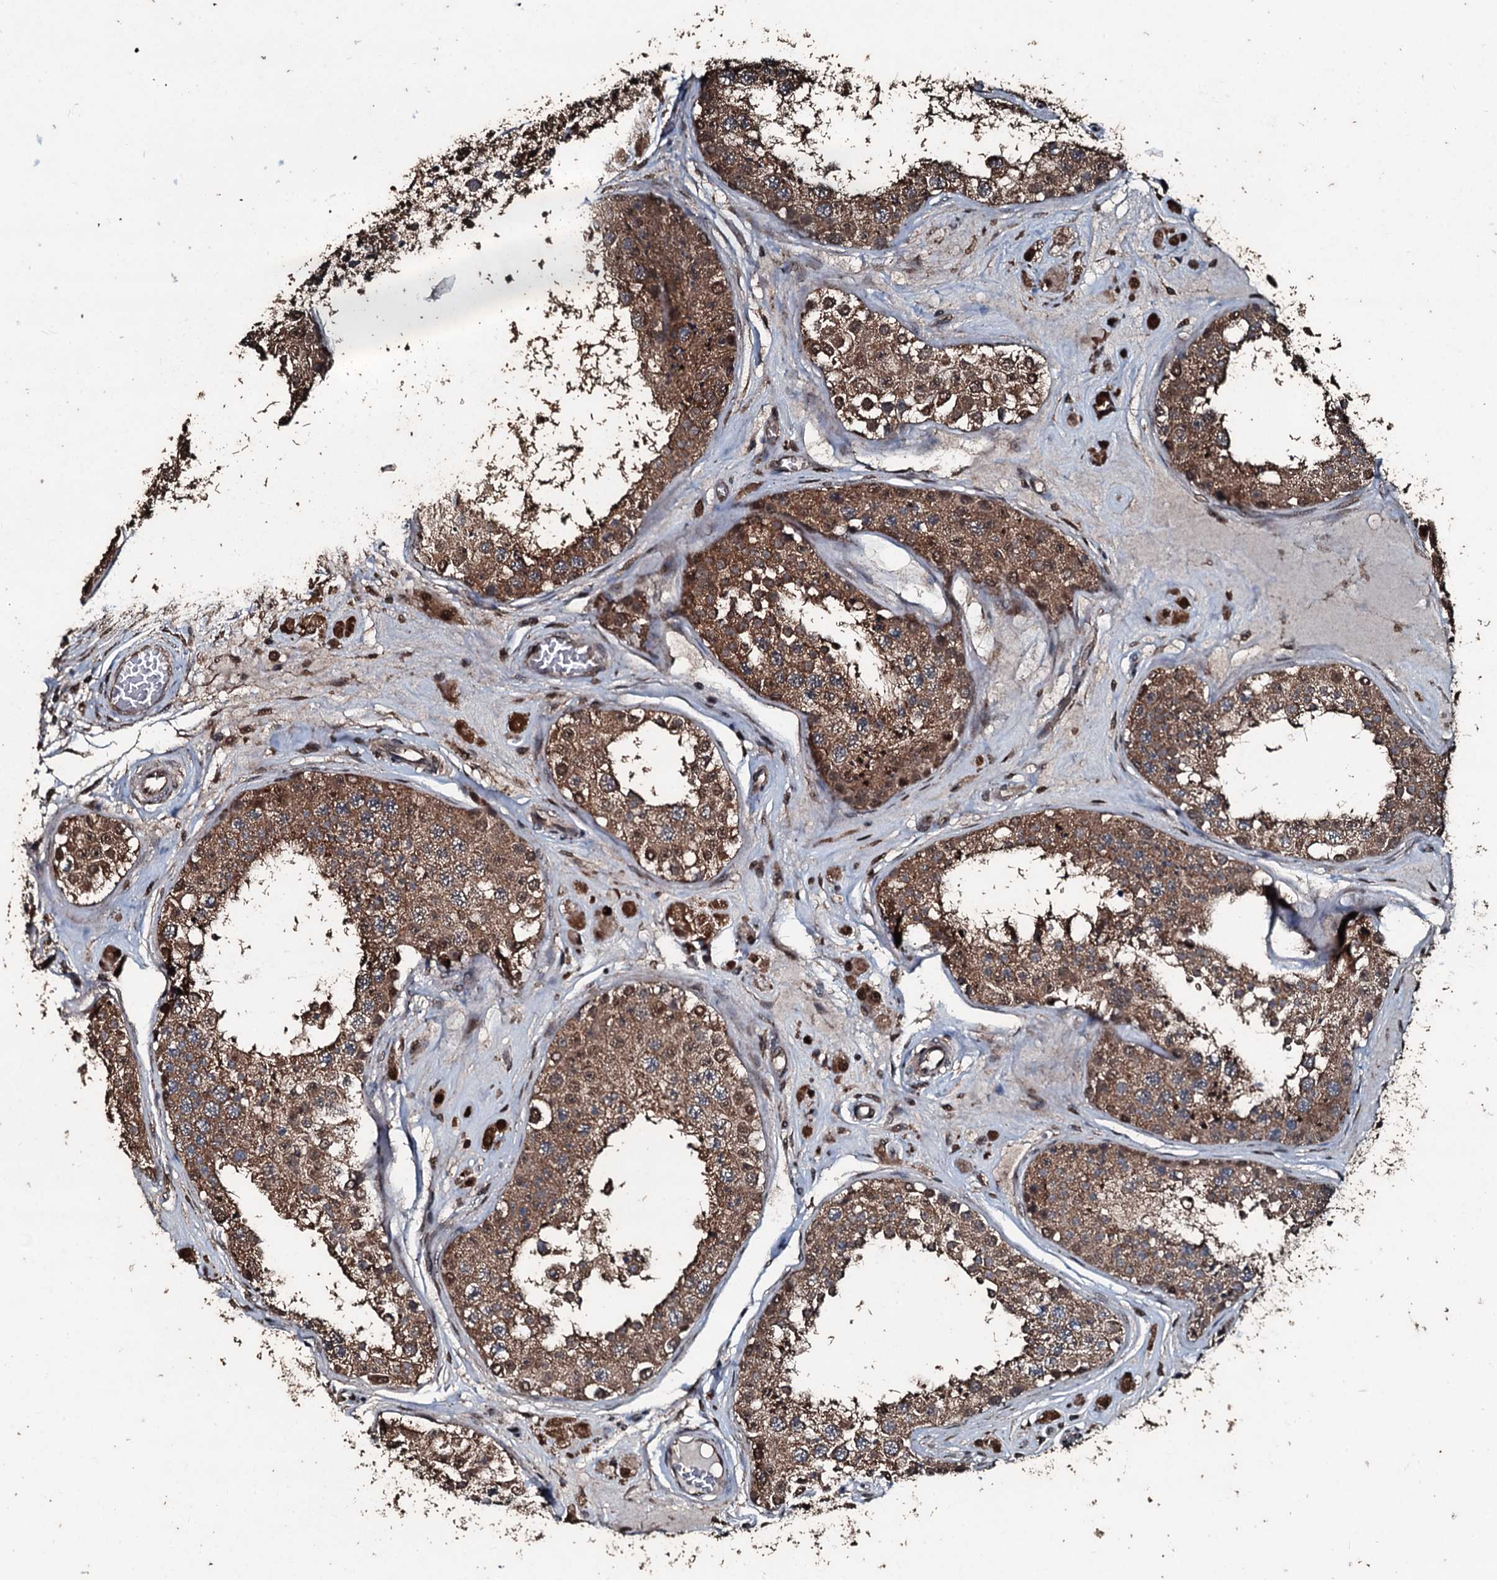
{"staining": {"intensity": "moderate", "quantity": ">75%", "location": "cytoplasmic/membranous,nuclear"}, "tissue": "testis", "cell_type": "Cells in seminiferous ducts", "image_type": "normal", "snomed": [{"axis": "morphology", "description": "Normal tissue, NOS"}, {"axis": "topography", "description": "Testis"}], "caption": "Cells in seminiferous ducts reveal medium levels of moderate cytoplasmic/membranous,nuclear expression in about >75% of cells in normal human testis. The staining is performed using DAB brown chromogen to label protein expression. The nuclei are counter-stained blue using hematoxylin.", "gene": "FAAP24", "patient": {"sex": "male", "age": 25}}